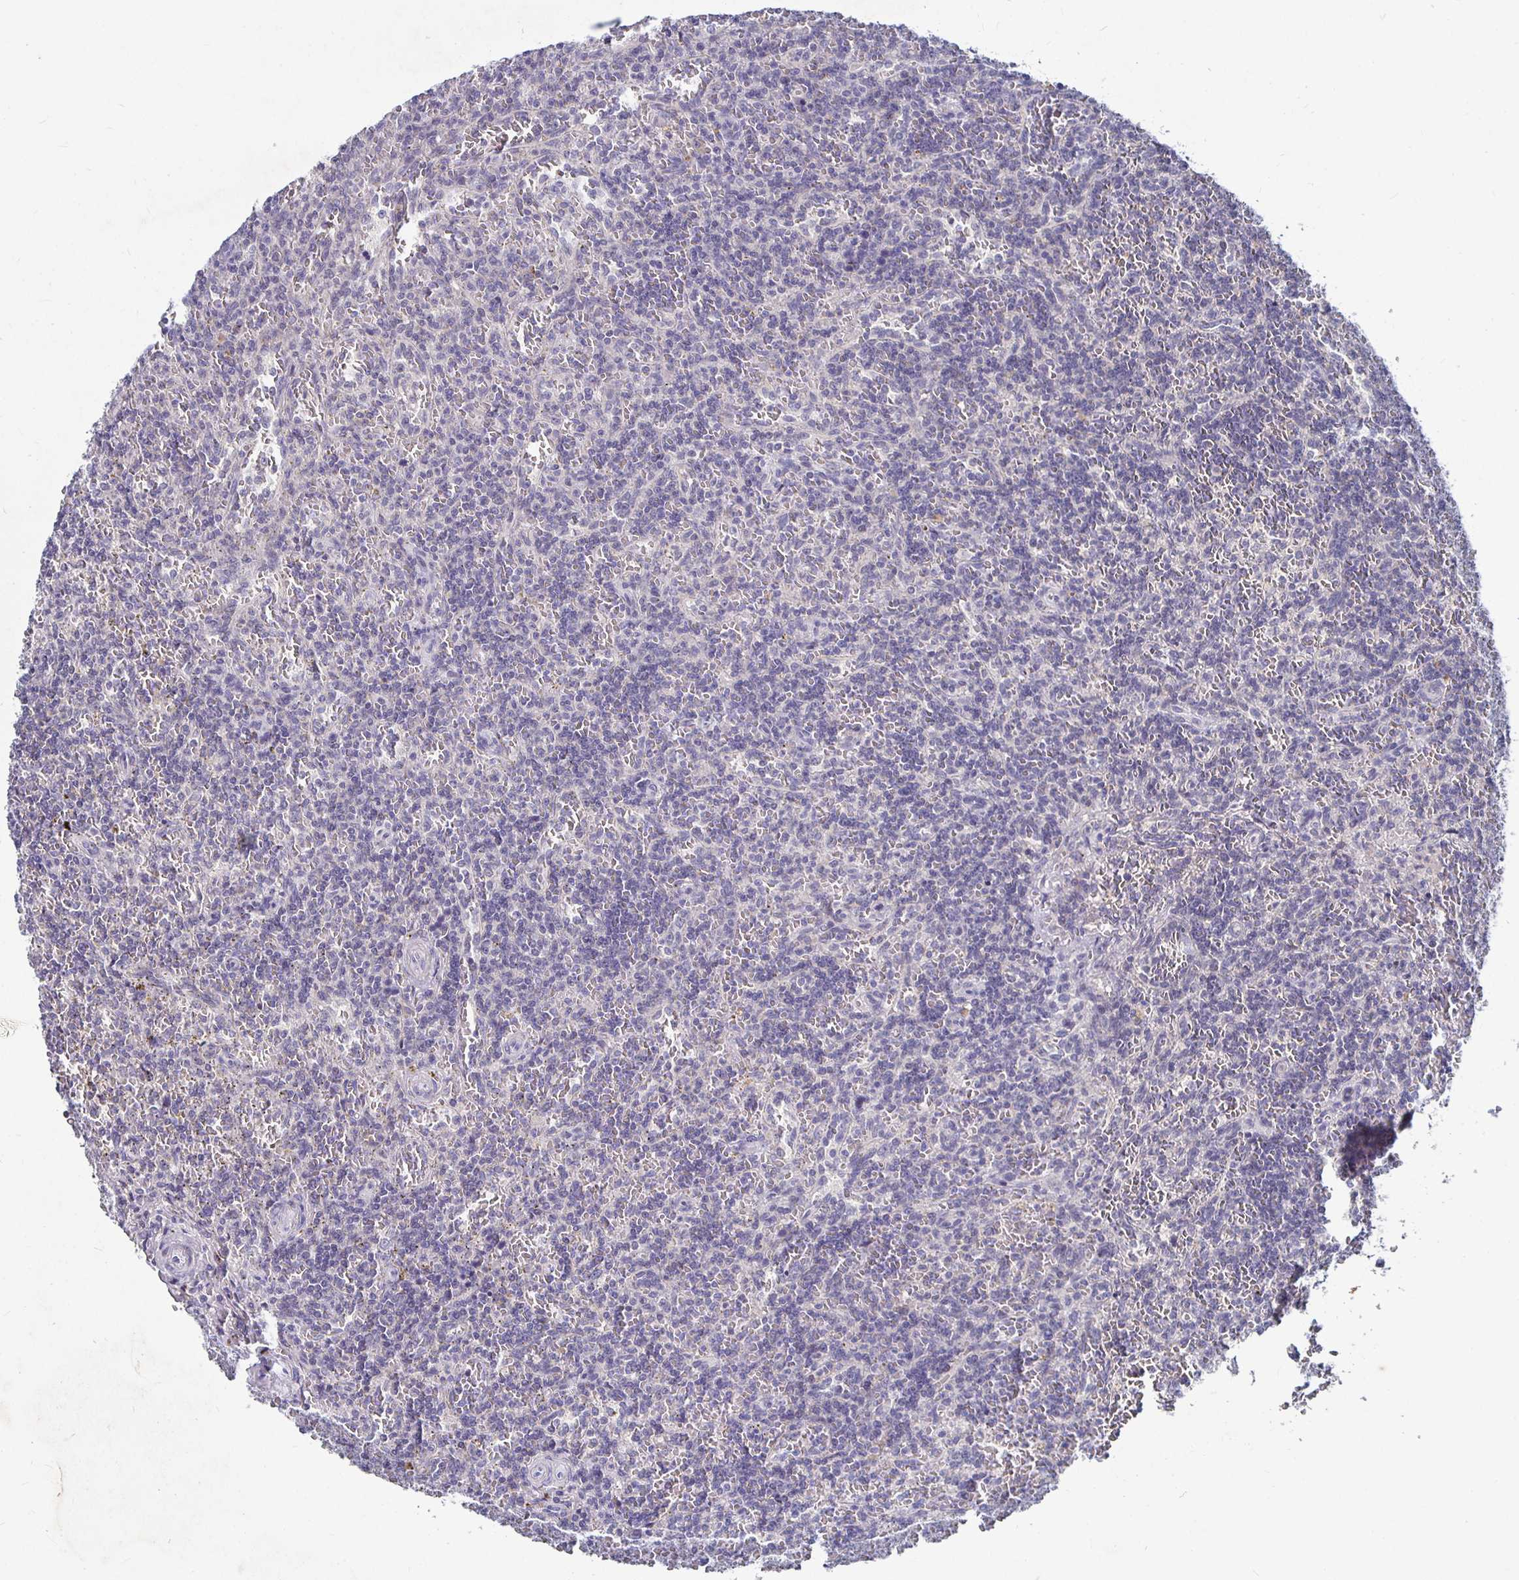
{"staining": {"intensity": "negative", "quantity": "none", "location": "none"}, "tissue": "lymphoma", "cell_type": "Tumor cells", "image_type": "cancer", "snomed": [{"axis": "morphology", "description": "Malignant lymphoma, non-Hodgkin's type, Low grade"}, {"axis": "topography", "description": "Spleen"}], "caption": "A high-resolution histopathology image shows IHC staining of lymphoma, which reveals no significant expression in tumor cells.", "gene": "RNF144B", "patient": {"sex": "male", "age": 73}}